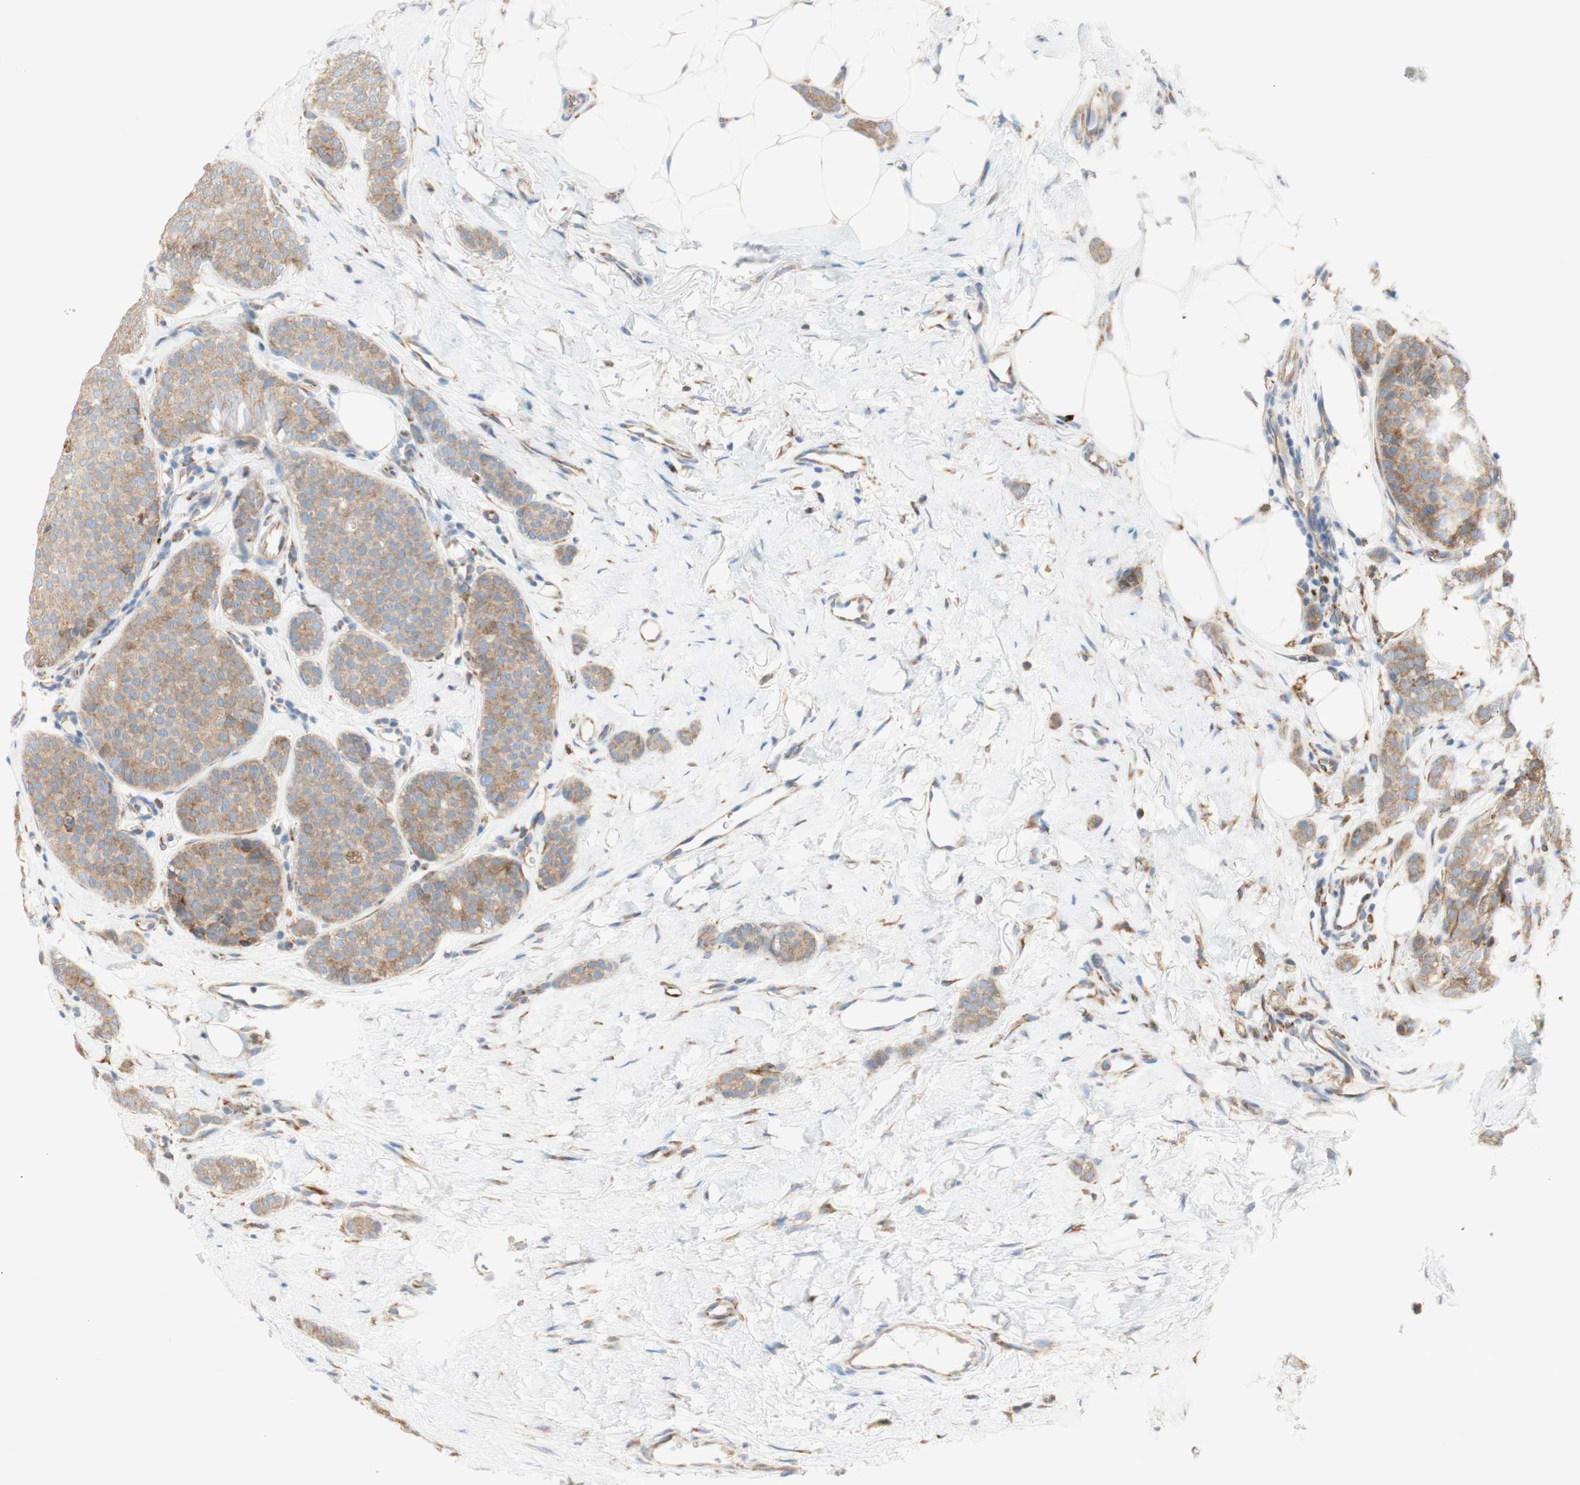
{"staining": {"intensity": "weak", "quantity": ">75%", "location": "cytoplasmic/membranous"}, "tissue": "breast cancer", "cell_type": "Tumor cells", "image_type": "cancer", "snomed": [{"axis": "morphology", "description": "Lobular carcinoma"}, {"axis": "topography", "description": "Skin"}, {"axis": "topography", "description": "Breast"}], "caption": "Tumor cells exhibit low levels of weak cytoplasmic/membranous positivity in approximately >75% of cells in breast cancer (lobular carcinoma).", "gene": "MANF", "patient": {"sex": "female", "age": 46}}